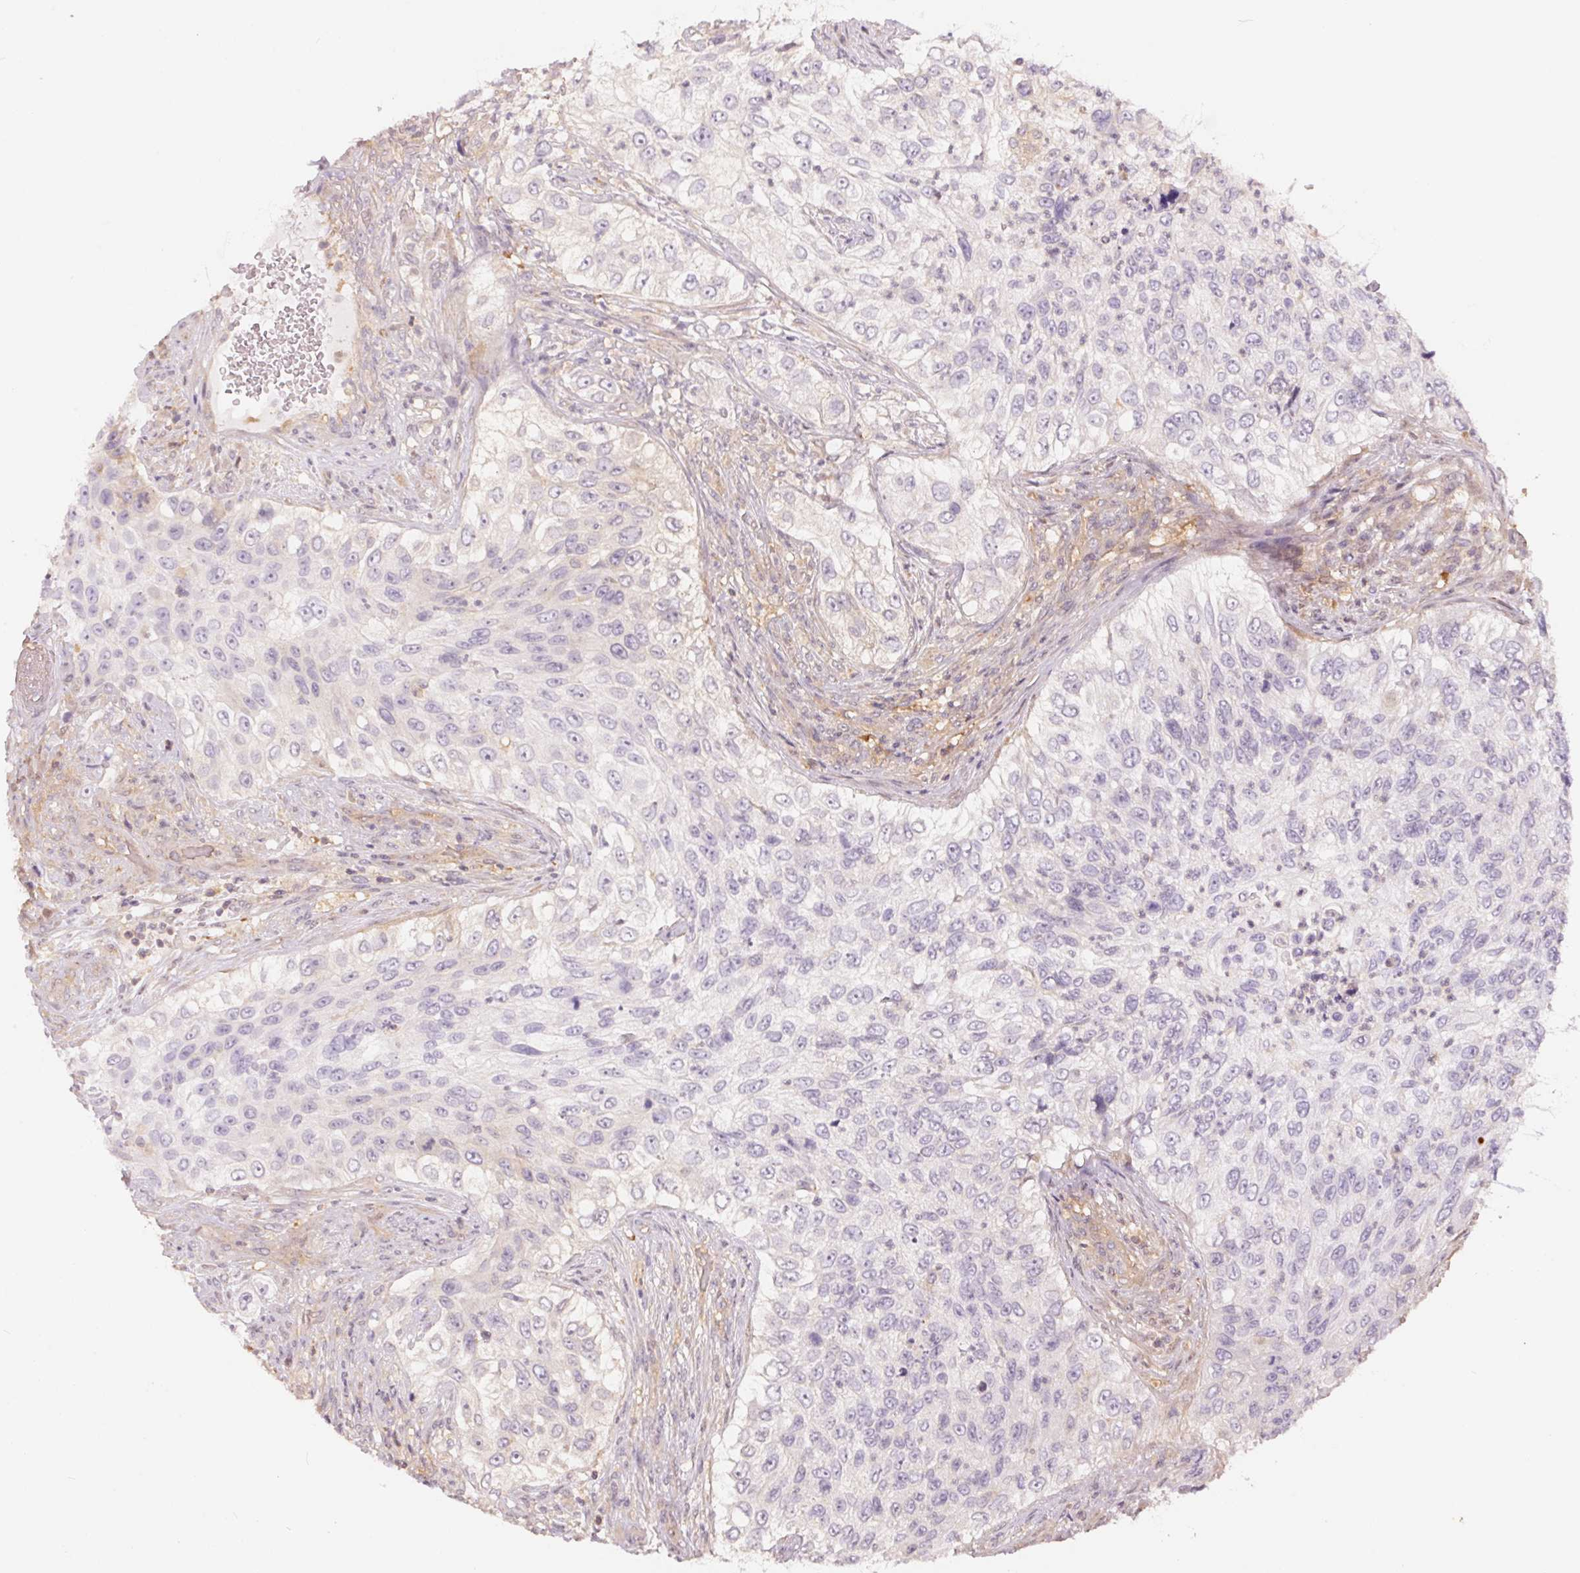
{"staining": {"intensity": "negative", "quantity": "none", "location": "none"}, "tissue": "urothelial cancer", "cell_type": "Tumor cells", "image_type": "cancer", "snomed": [{"axis": "morphology", "description": "Urothelial carcinoma, High grade"}, {"axis": "topography", "description": "Urinary bladder"}], "caption": "High magnification brightfield microscopy of urothelial cancer stained with DAB (3,3'-diaminobenzidine) (brown) and counterstained with hematoxylin (blue): tumor cells show no significant expression.", "gene": "BLMH", "patient": {"sex": "female", "age": 60}}